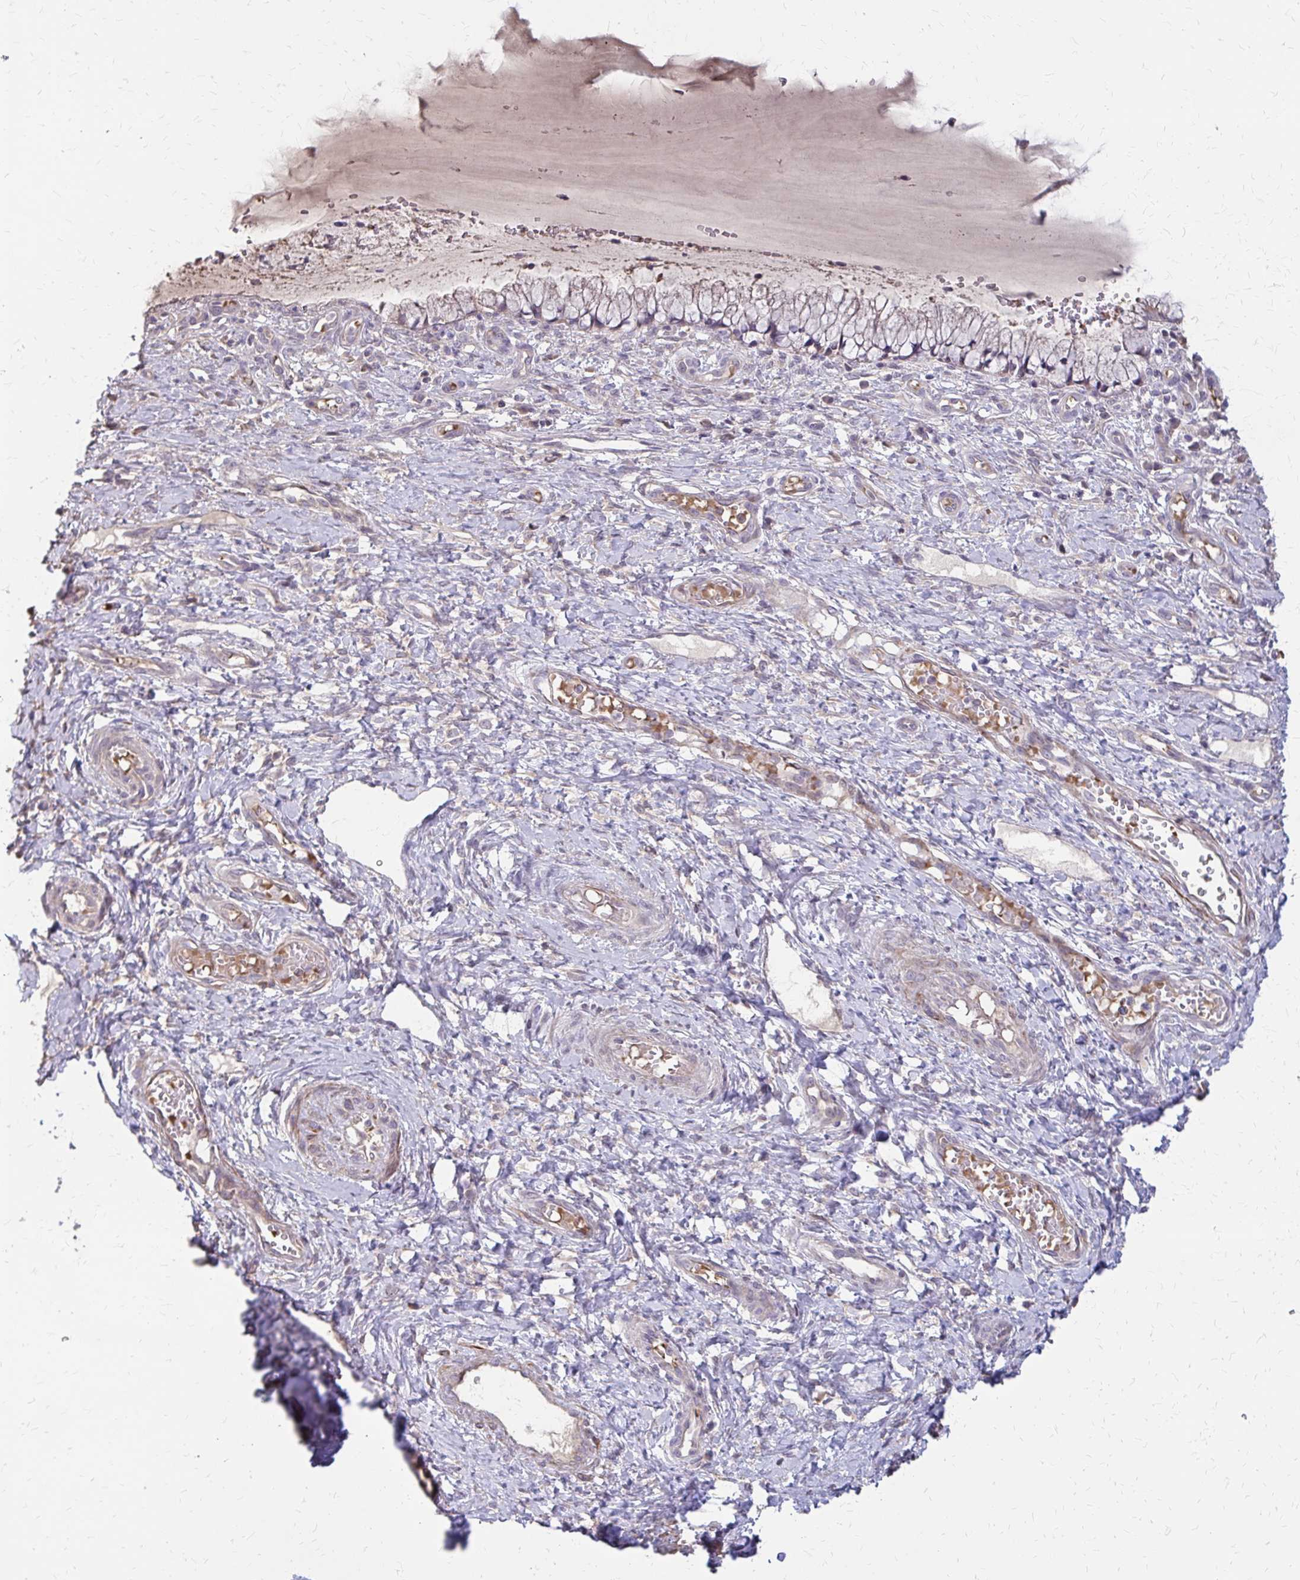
{"staining": {"intensity": "weak", "quantity": "25%-75%", "location": "cytoplasmic/membranous"}, "tissue": "cervix", "cell_type": "Glandular cells", "image_type": "normal", "snomed": [{"axis": "morphology", "description": "Normal tissue, NOS"}, {"axis": "topography", "description": "Cervix"}], "caption": "The immunohistochemical stain shows weak cytoplasmic/membranous positivity in glandular cells of normal cervix. (DAB (3,3'-diaminobenzidine) = brown stain, brightfield microscopy at high magnification).", "gene": "IFI44L", "patient": {"sex": "female", "age": 37}}